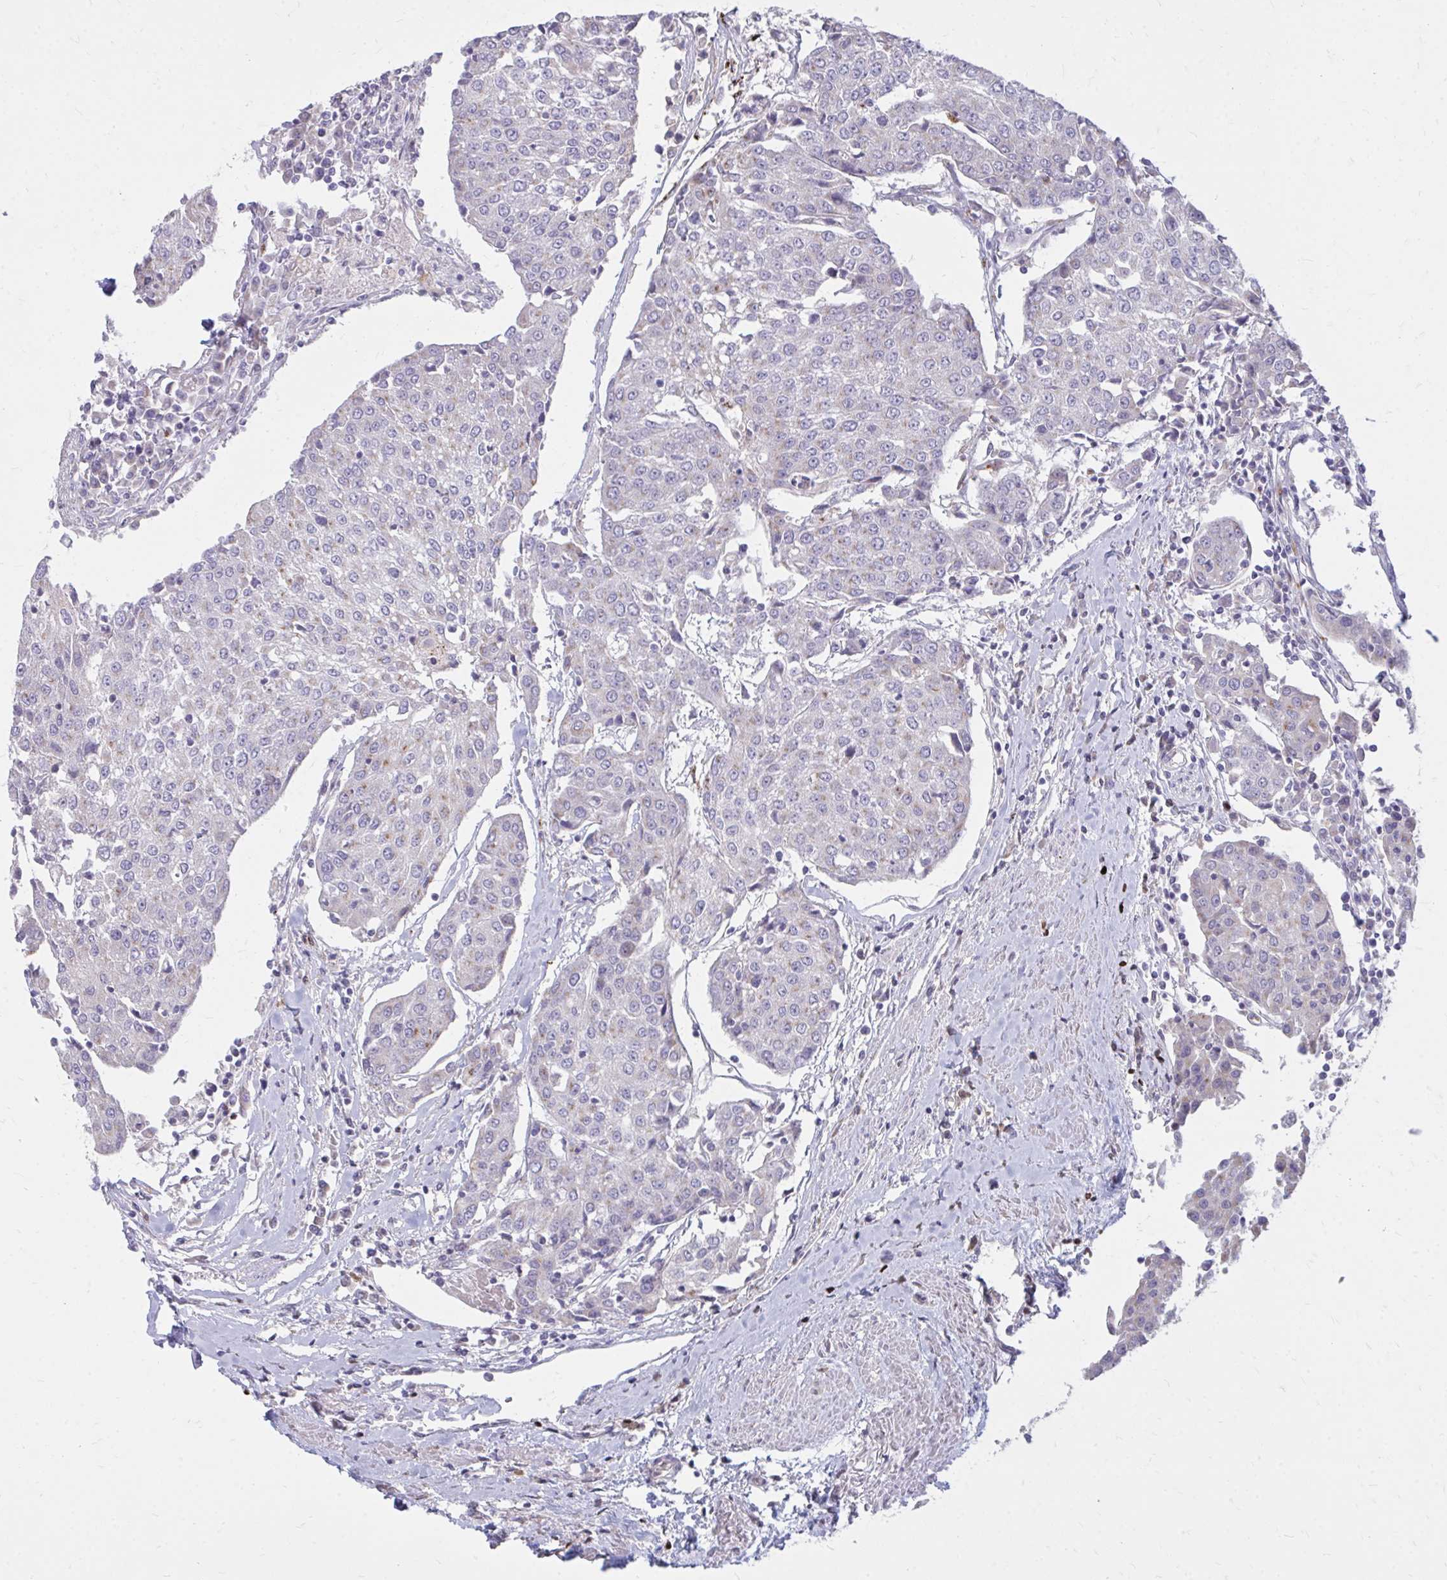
{"staining": {"intensity": "negative", "quantity": "none", "location": "none"}, "tissue": "urothelial cancer", "cell_type": "Tumor cells", "image_type": "cancer", "snomed": [{"axis": "morphology", "description": "Urothelial carcinoma, High grade"}, {"axis": "topography", "description": "Urinary bladder"}], "caption": "There is no significant positivity in tumor cells of urothelial cancer.", "gene": "RAB6B", "patient": {"sex": "female", "age": 85}}